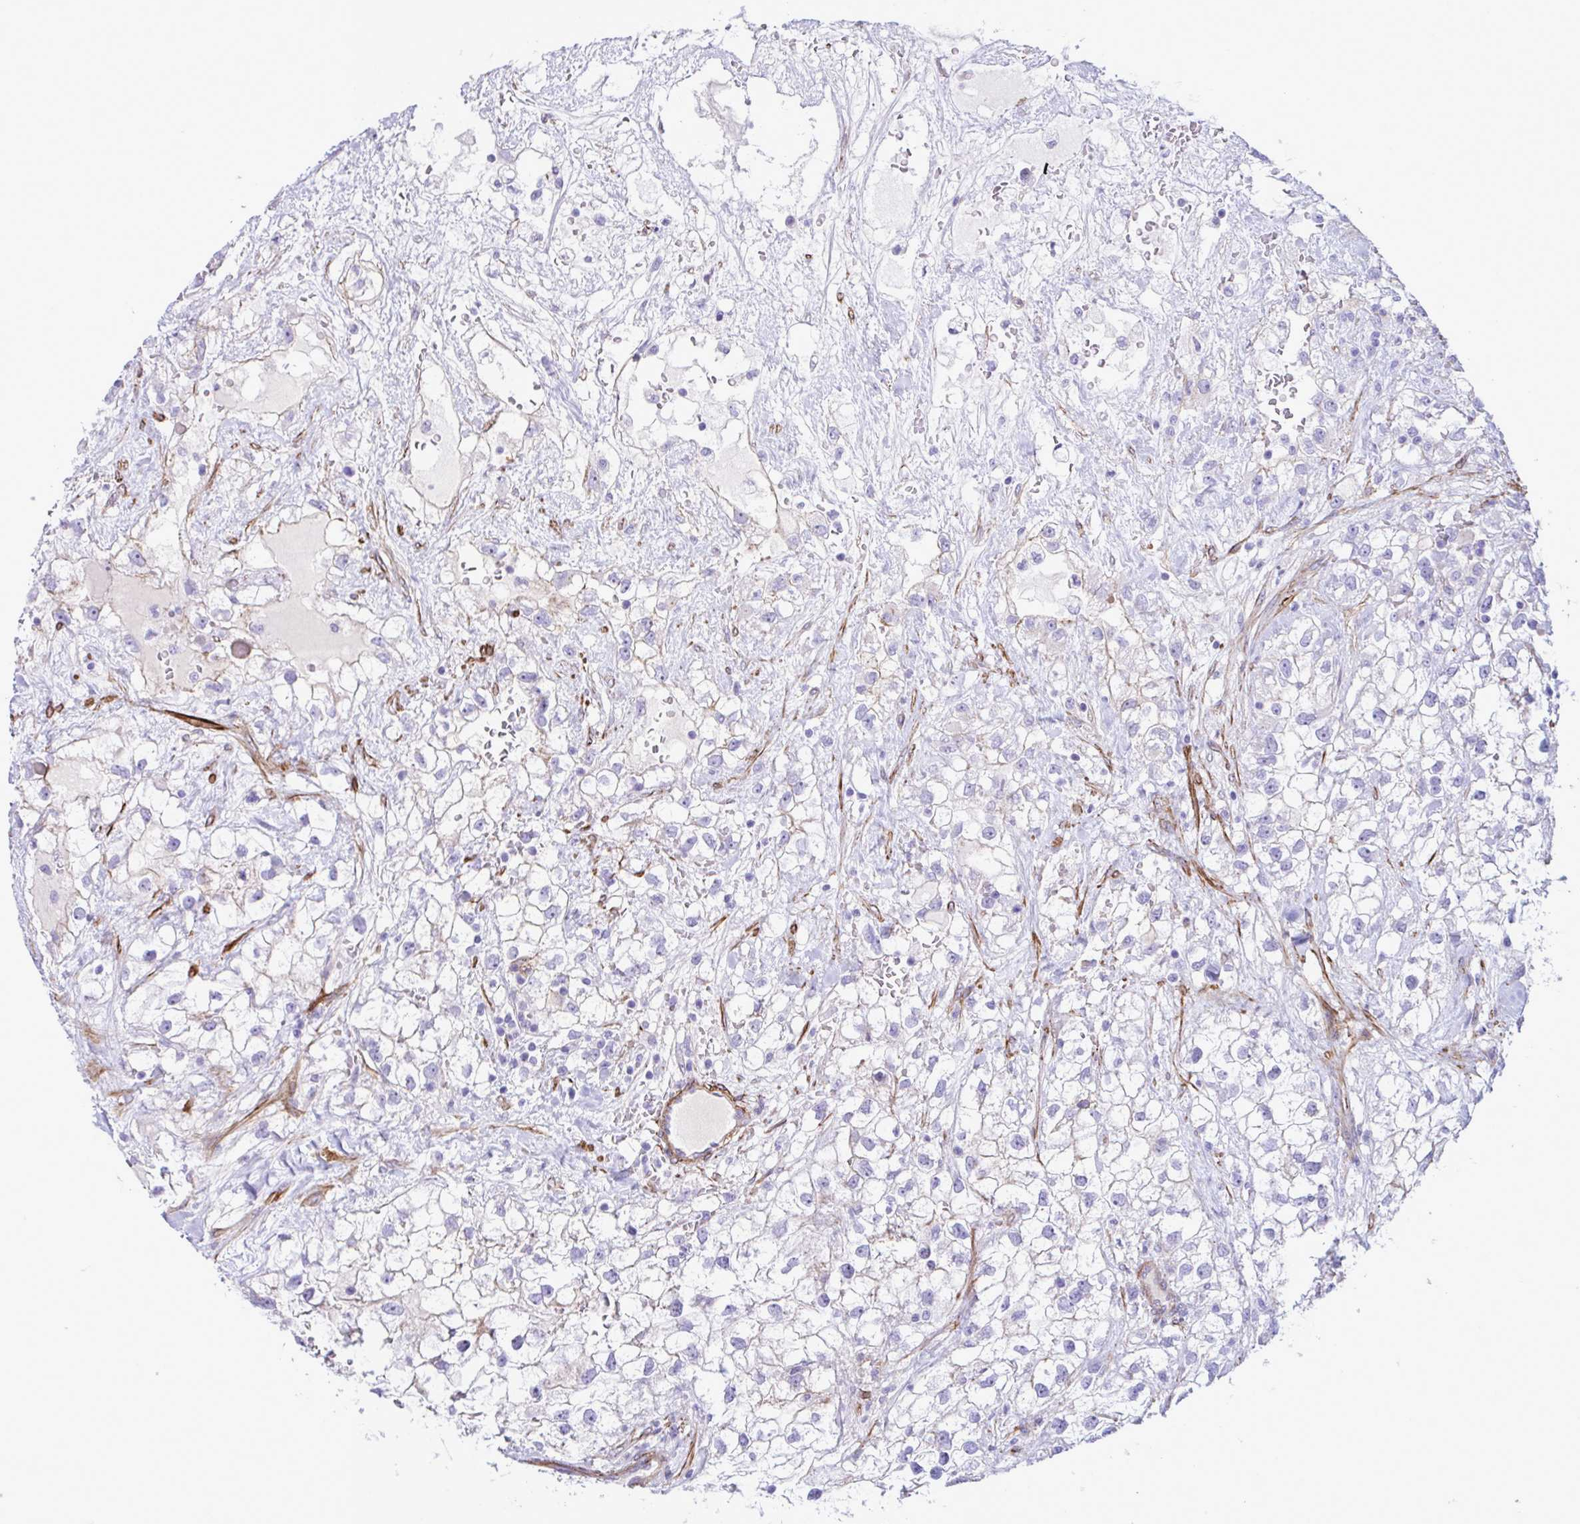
{"staining": {"intensity": "negative", "quantity": "none", "location": "none"}, "tissue": "renal cancer", "cell_type": "Tumor cells", "image_type": "cancer", "snomed": [{"axis": "morphology", "description": "Adenocarcinoma, NOS"}, {"axis": "topography", "description": "Kidney"}], "caption": "Tumor cells are negative for protein expression in human renal cancer.", "gene": "SYNPO2L", "patient": {"sex": "male", "age": 59}}